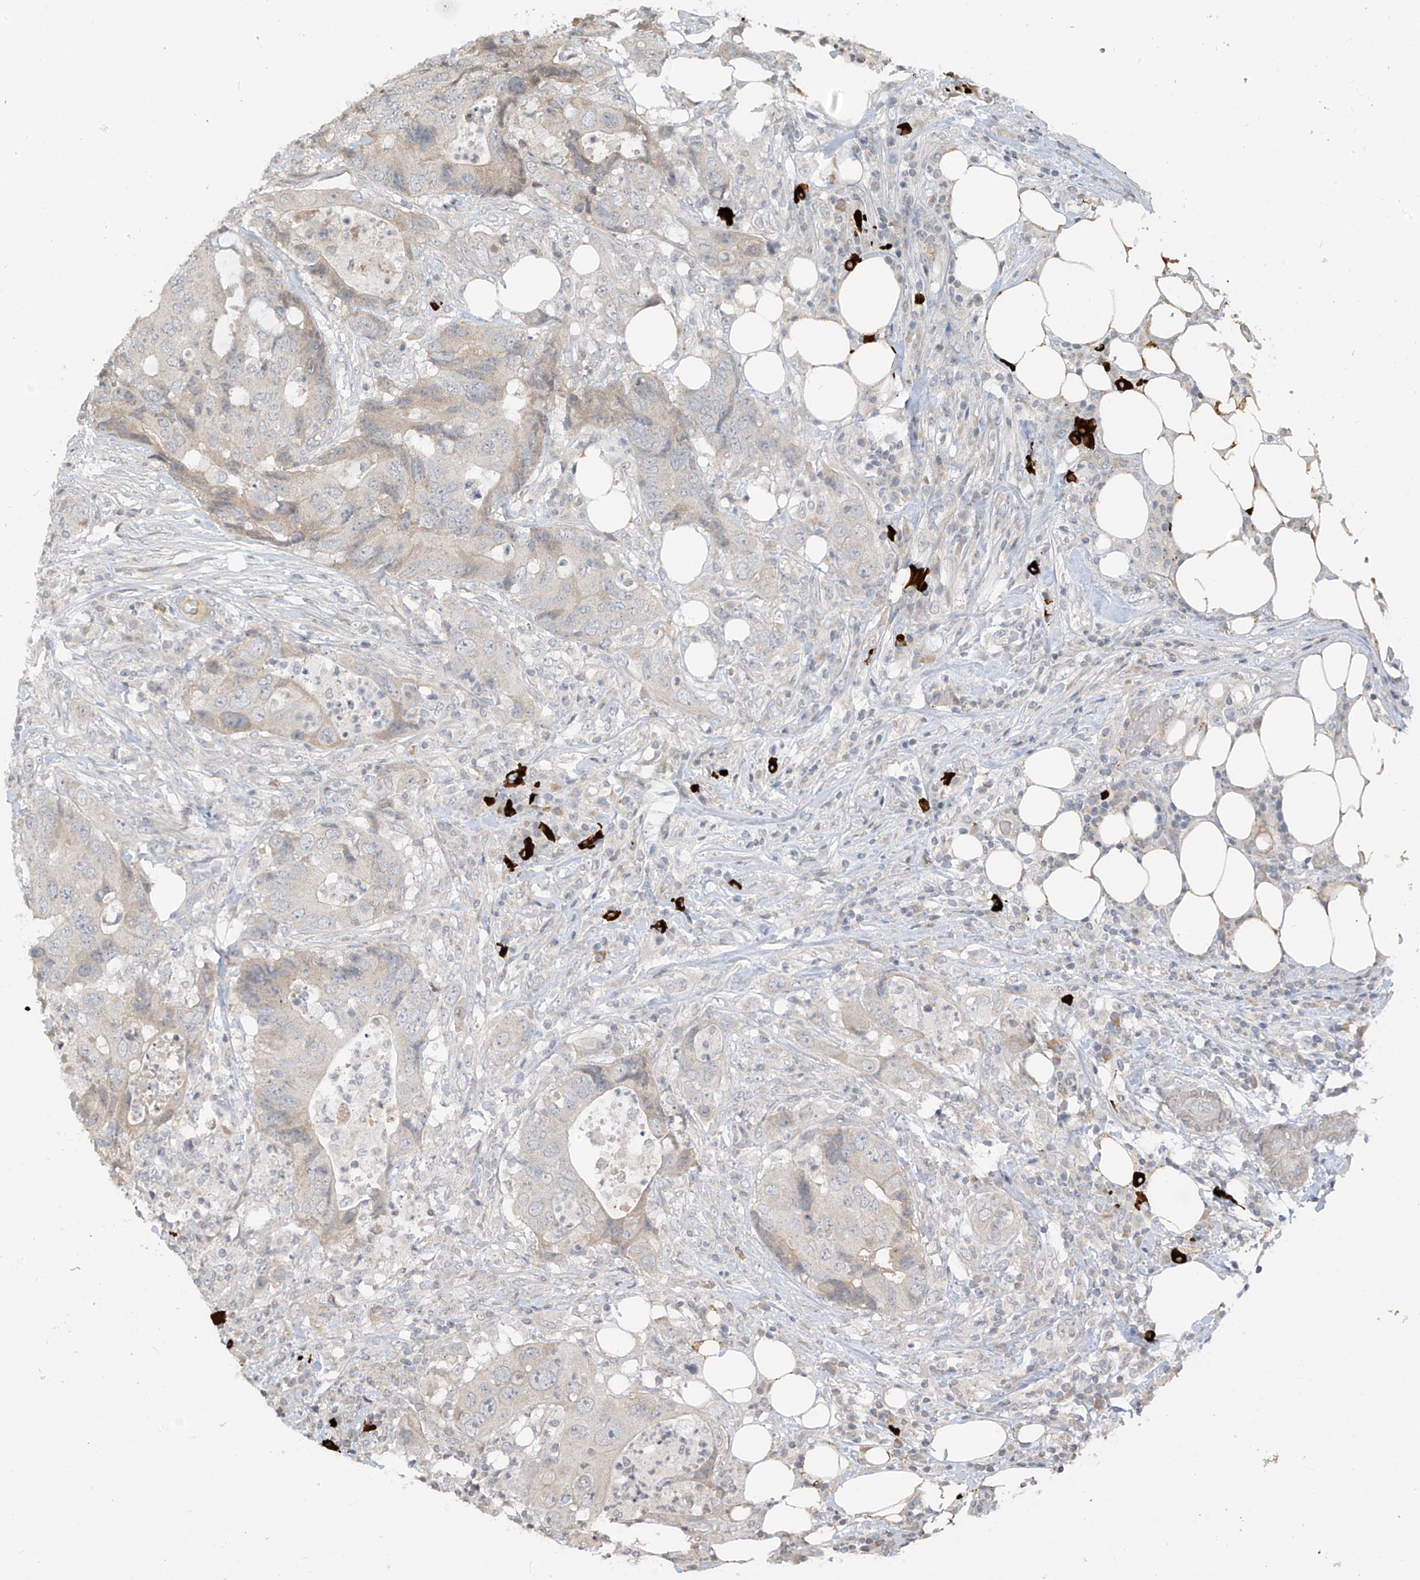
{"staining": {"intensity": "weak", "quantity": "<25%", "location": "cytoplasmic/membranous"}, "tissue": "colorectal cancer", "cell_type": "Tumor cells", "image_type": "cancer", "snomed": [{"axis": "morphology", "description": "Adenocarcinoma, NOS"}, {"axis": "topography", "description": "Colon"}], "caption": "The immunohistochemistry photomicrograph has no significant expression in tumor cells of adenocarcinoma (colorectal) tissue. The staining was performed using DAB (3,3'-diaminobenzidine) to visualize the protein expression in brown, while the nuclei were stained in blue with hematoxylin (Magnification: 20x).", "gene": "DGKQ", "patient": {"sex": "male", "age": 71}}